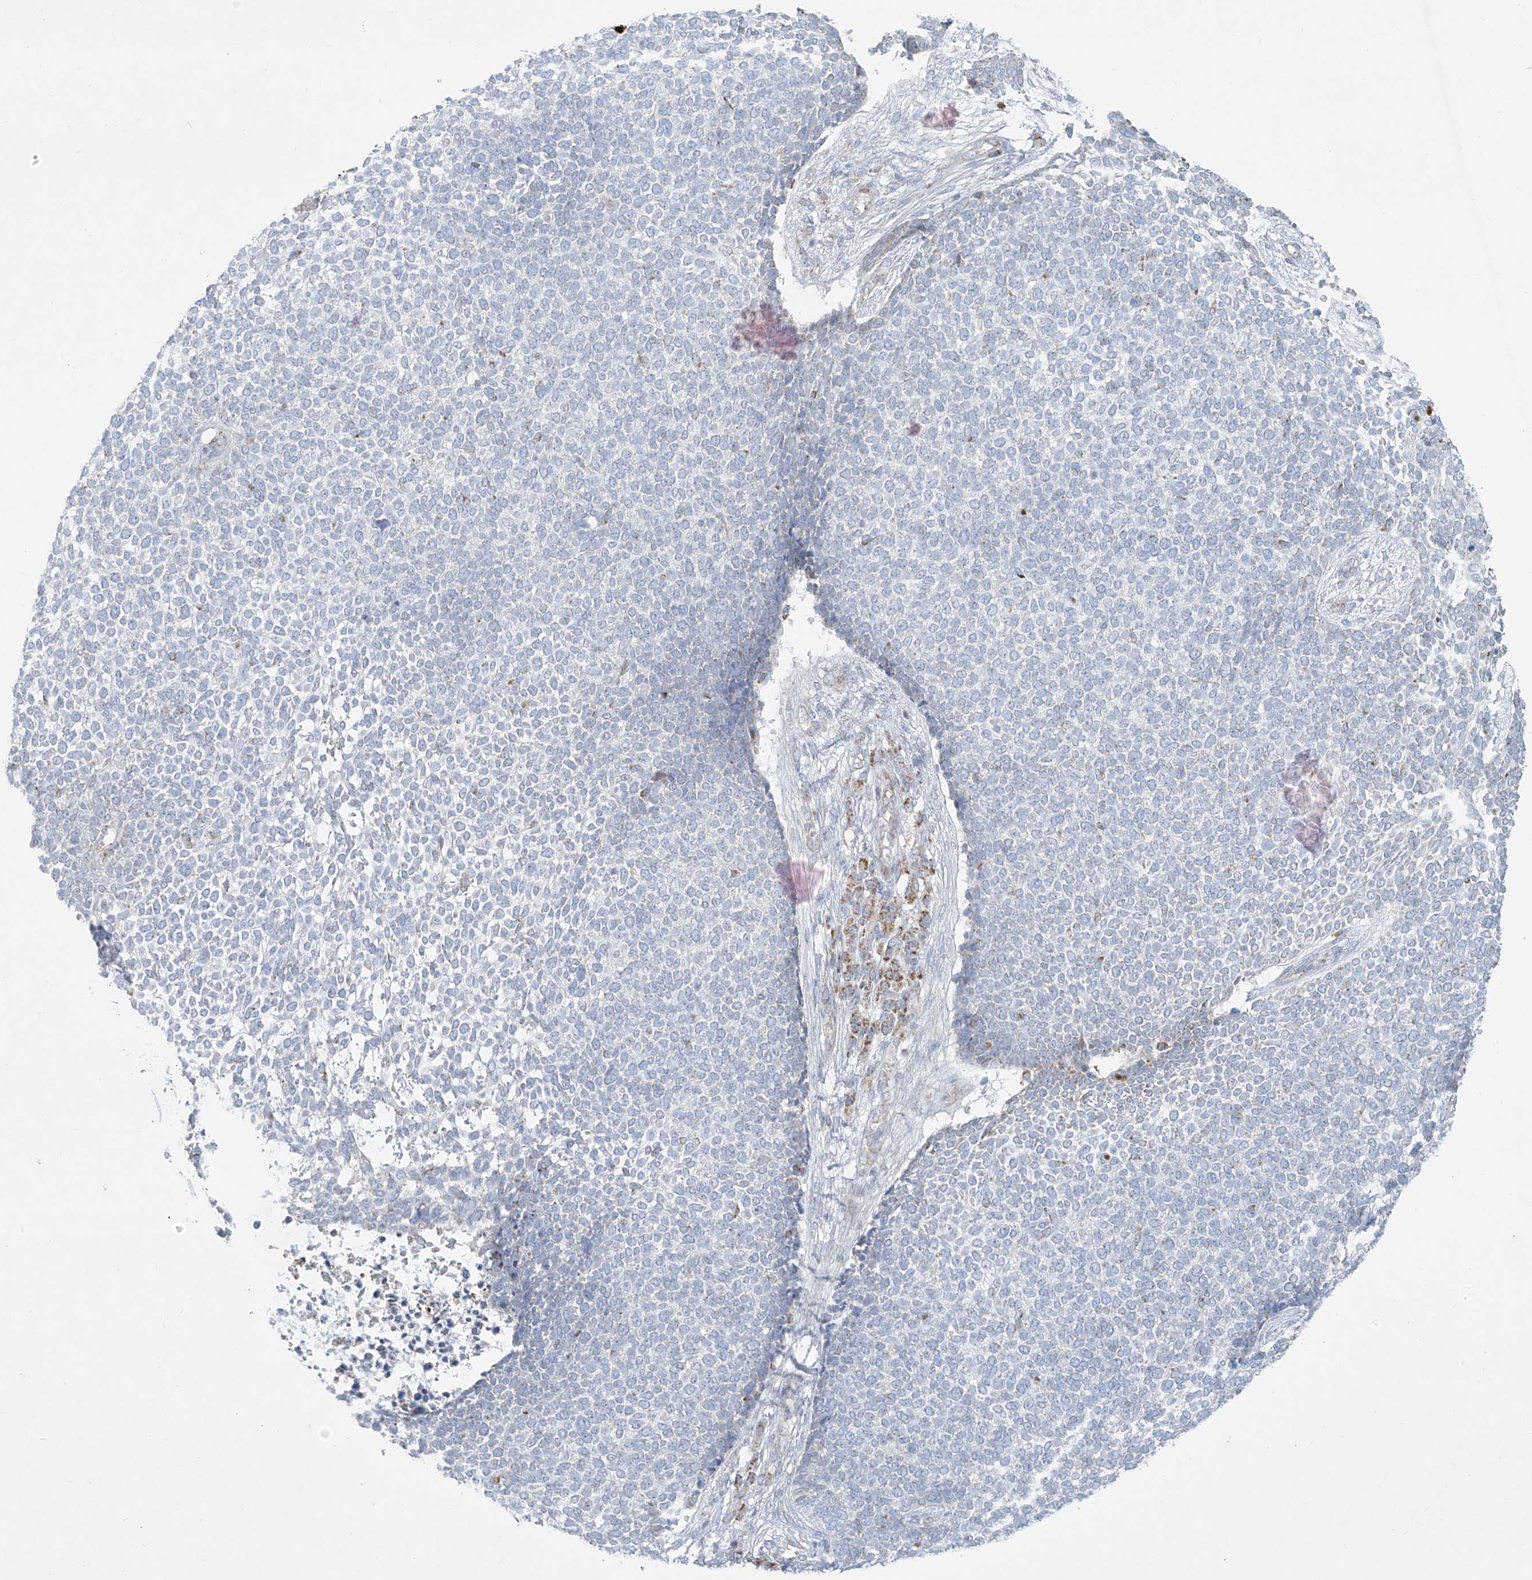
{"staining": {"intensity": "negative", "quantity": "none", "location": "none"}, "tissue": "skin cancer", "cell_type": "Tumor cells", "image_type": "cancer", "snomed": [{"axis": "morphology", "description": "Basal cell carcinoma"}, {"axis": "topography", "description": "Skin"}], "caption": "Basal cell carcinoma (skin) stained for a protein using IHC shows no staining tumor cells.", "gene": "SMDT1", "patient": {"sex": "female", "age": 84}}